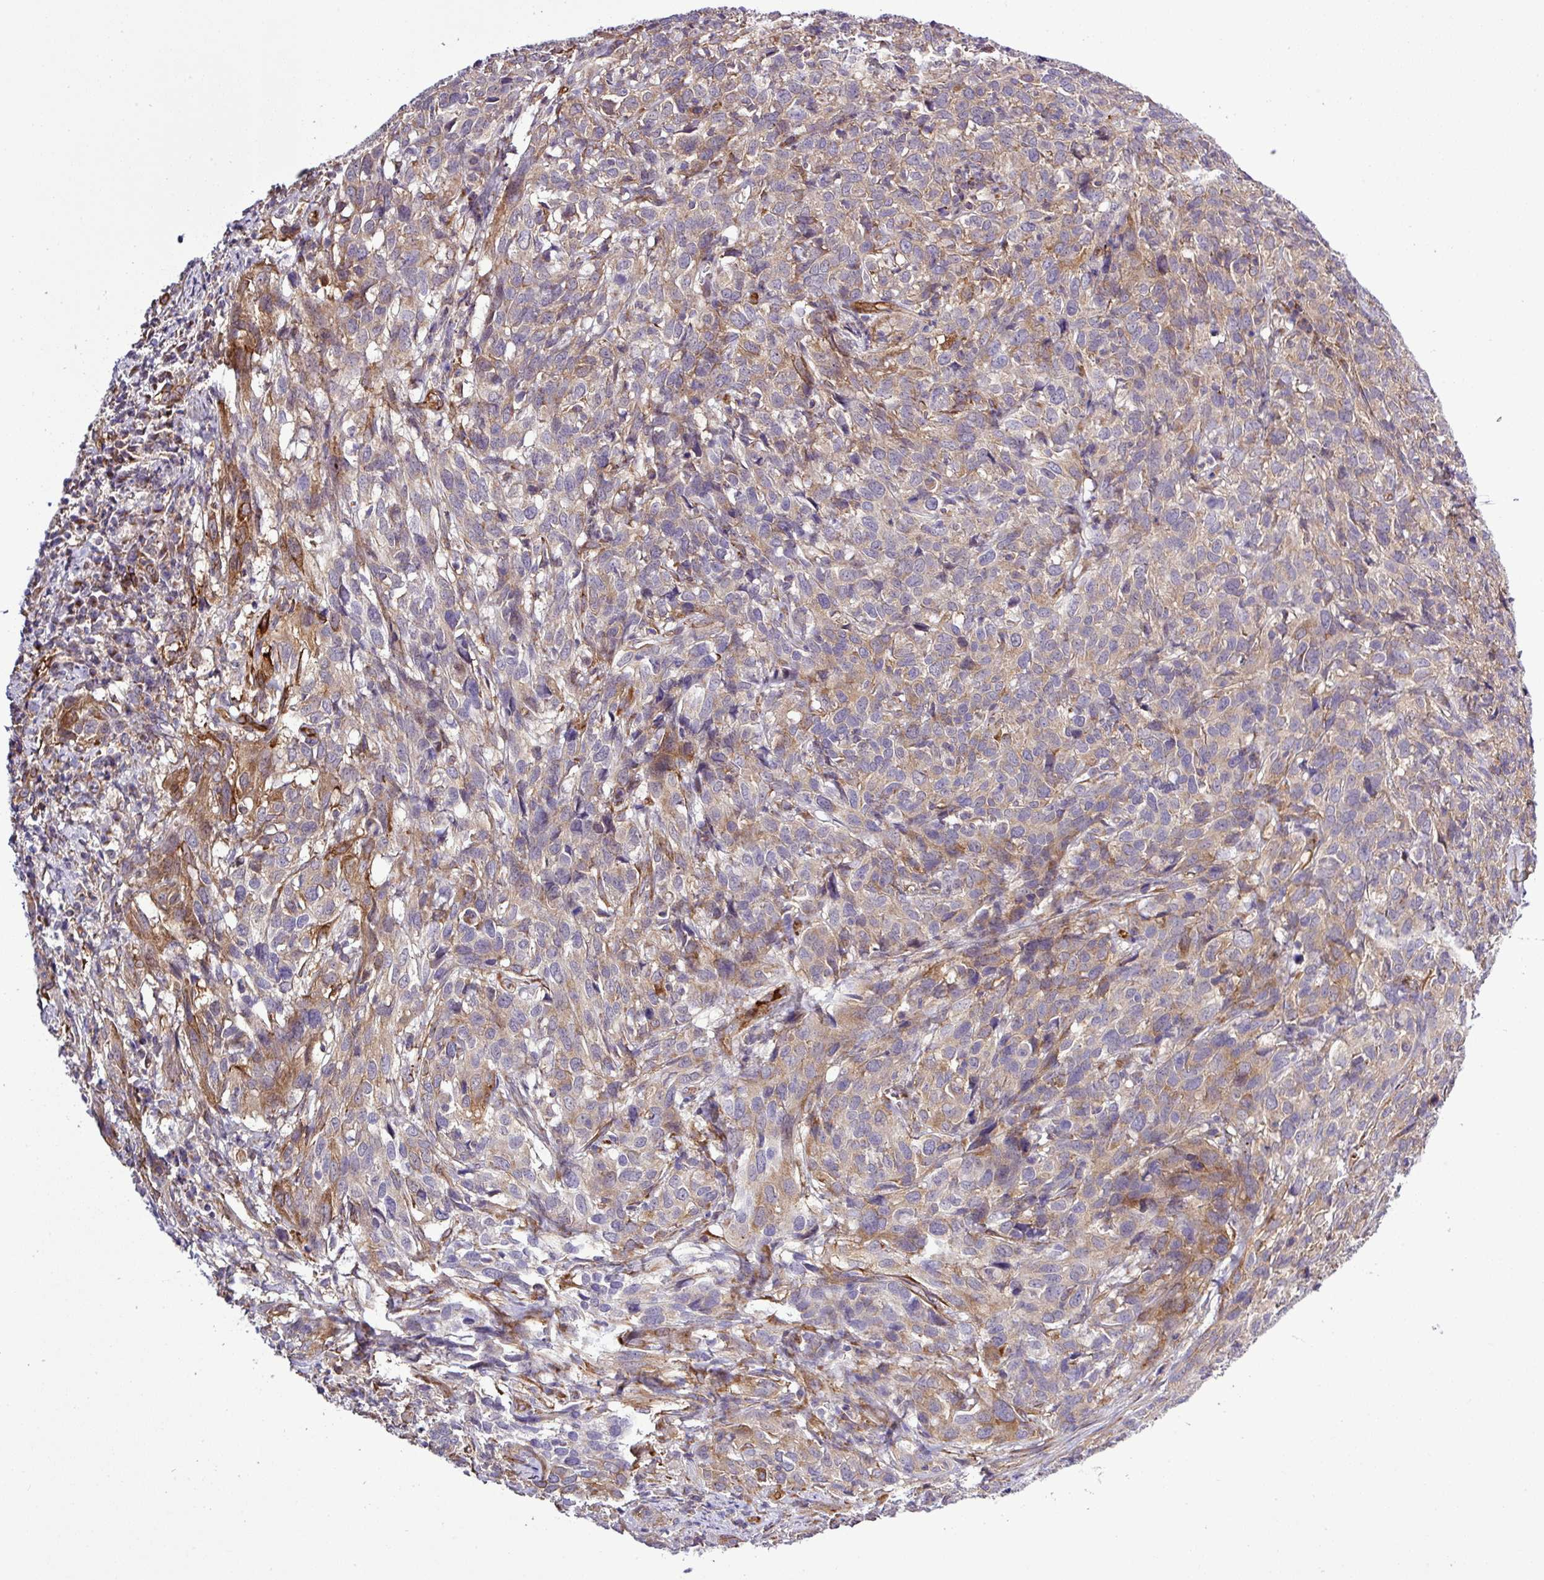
{"staining": {"intensity": "moderate", "quantity": "25%-75%", "location": "cytoplasmic/membranous"}, "tissue": "cervical cancer", "cell_type": "Tumor cells", "image_type": "cancer", "snomed": [{"axis": "morphology", "description": "Squamous cell carcinoma, NOS"}, {"axis": "topography", "description": "Cervix"}], "caption": "Squamous cell carcinoma (cervical) stained with a protein marker demonstrates moderate staining in tumor cells.", "gene": "CWH43", "patient": {"sex": "female", "age": 51}}